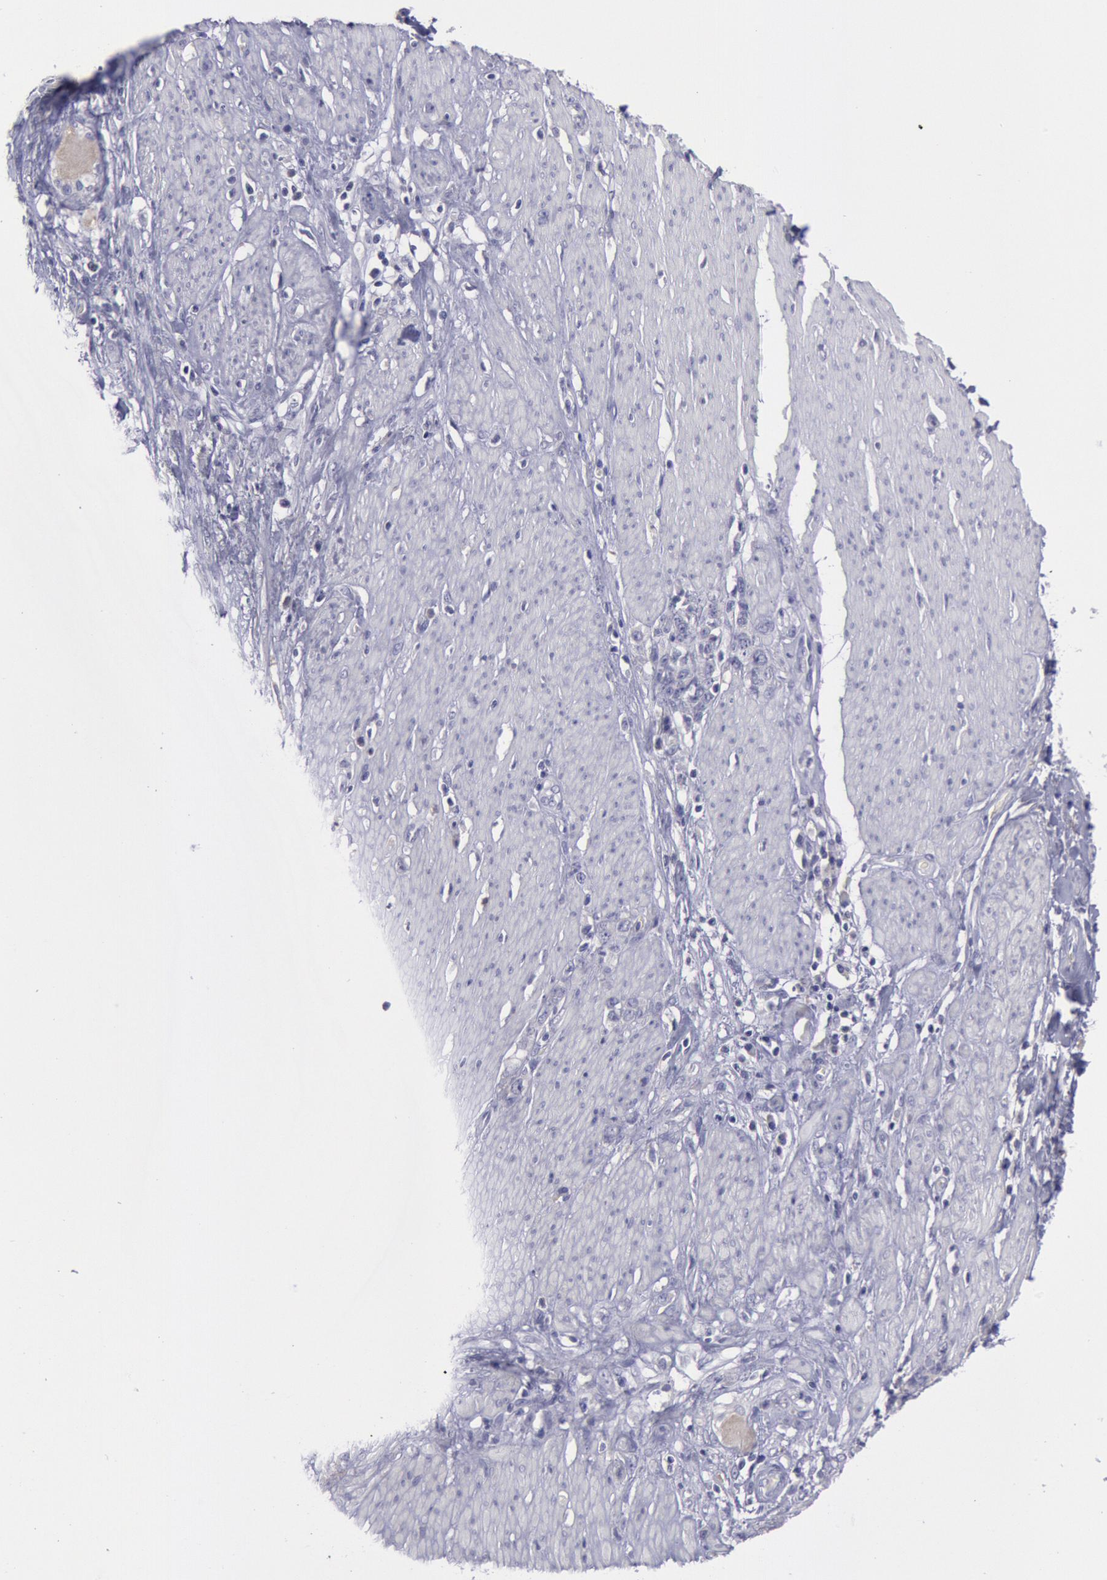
{"staining": {"intensity": "negative", "quantity": "none", "location": "none"}, "tissue": "stomach cancer", "cell_type": "Tumor cells", "image_type": "cancer", "snomed": [{"axis": "morphology", "description": "Adenocarcinoma, NOS"}, {"axis": "topography", "description": "Stomach, lower"}], "caption": "High power microscopy histopathology image of an immunohistochemistry (IHC) image of adenocarcinoma (stomach), revealing no significant staining in tumor cells.", "gene": "MYH7", "patient": {"sex": "male", "age": 88}}